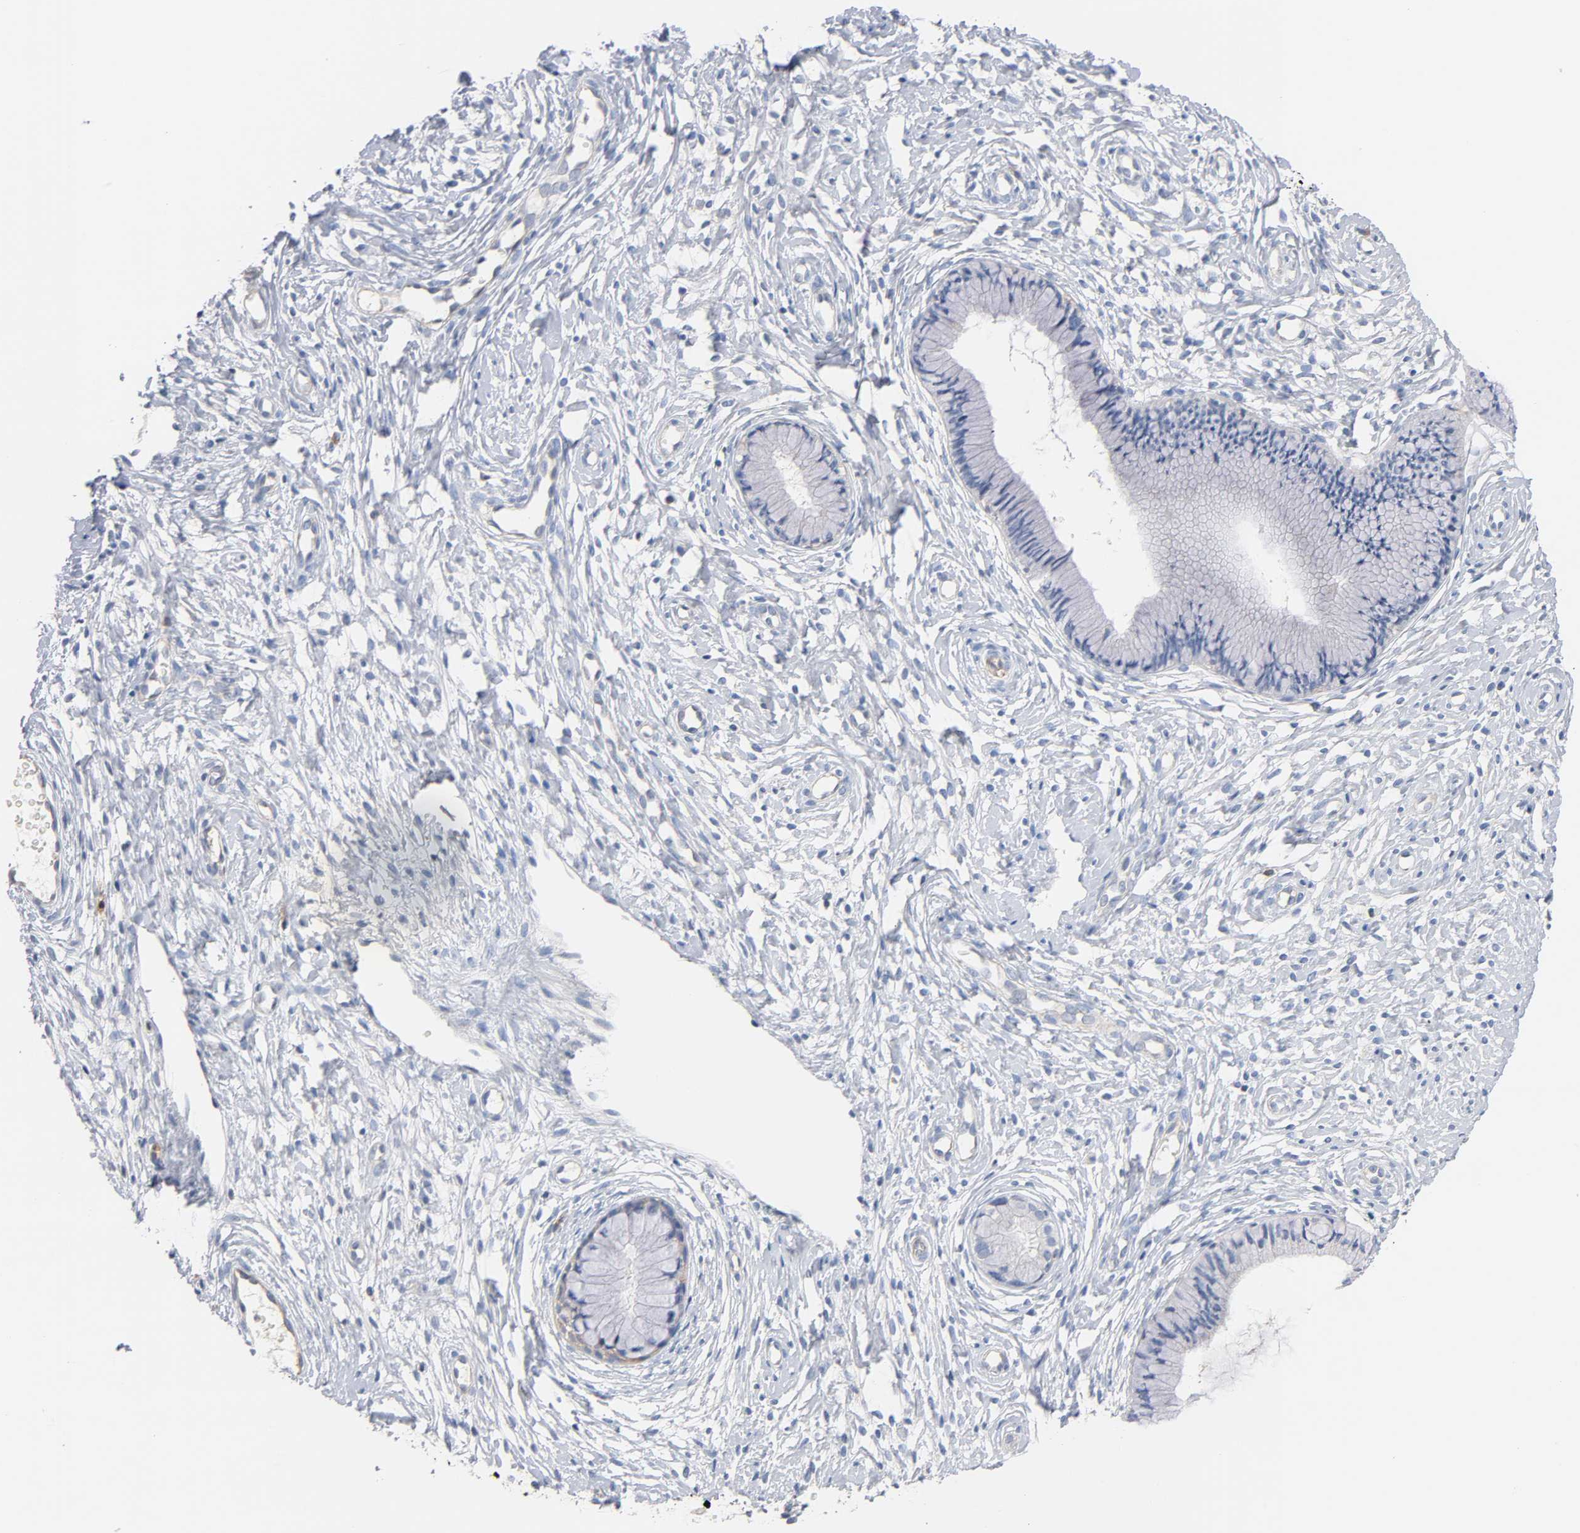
{"staining": {"intensity": "weak", "quantity": "<25%", "location": "cytoplasmic/membranous"}, "tissue": "cervix", "cell_type": "Glandular cells", "image_type": "normal", "snomed": [{"axis": "morphology", "description": "Normal tissue, NOS"}, {"axis": "topography", "description": "Cervix"}], "caption": "This is an immunohistochemistry (IHC) micrograph of benign human cervix. There is no expression in glandular cells.", "gene": "MALT1", "patient": {"sex": "female", "age": 46}}